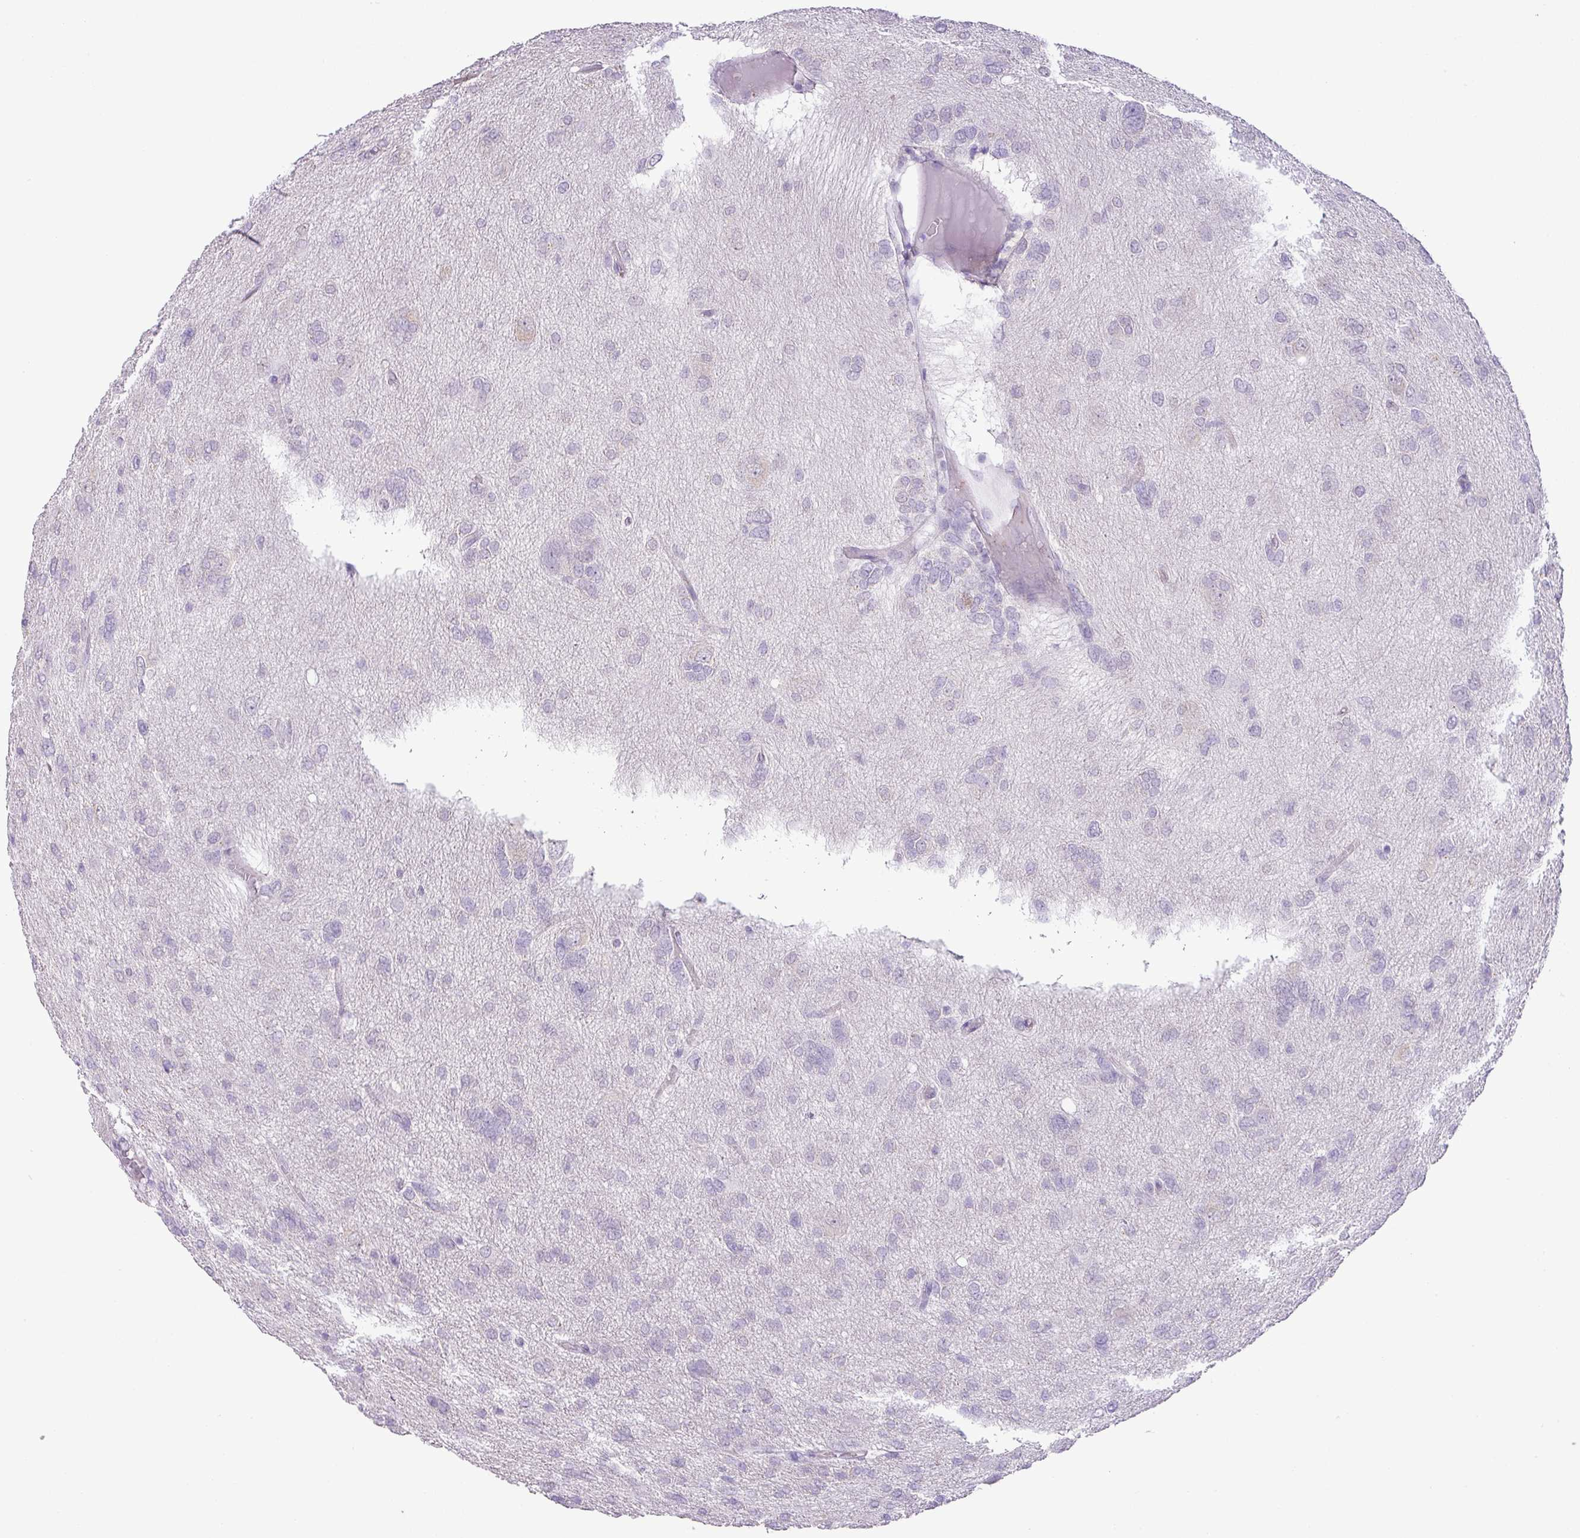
{"staining": {"intensity": "negative", "quantity": "none", "location": "none"}, "tissue": "glioma", "cell_type": "Tumor cells", "image_type": "cancer", "snomed": [{"axis": "morphology", "description": "Glioma, malignant, High grade"}, {"axis": "topography", "description": "Brain"}], "caption": "The IHC photomicrograph has no significant expression in tumor cells of malignant glioma (high-grade) tissue.", "gene": "DIP2A", "patient": {"sex": "female", "age": 59}}